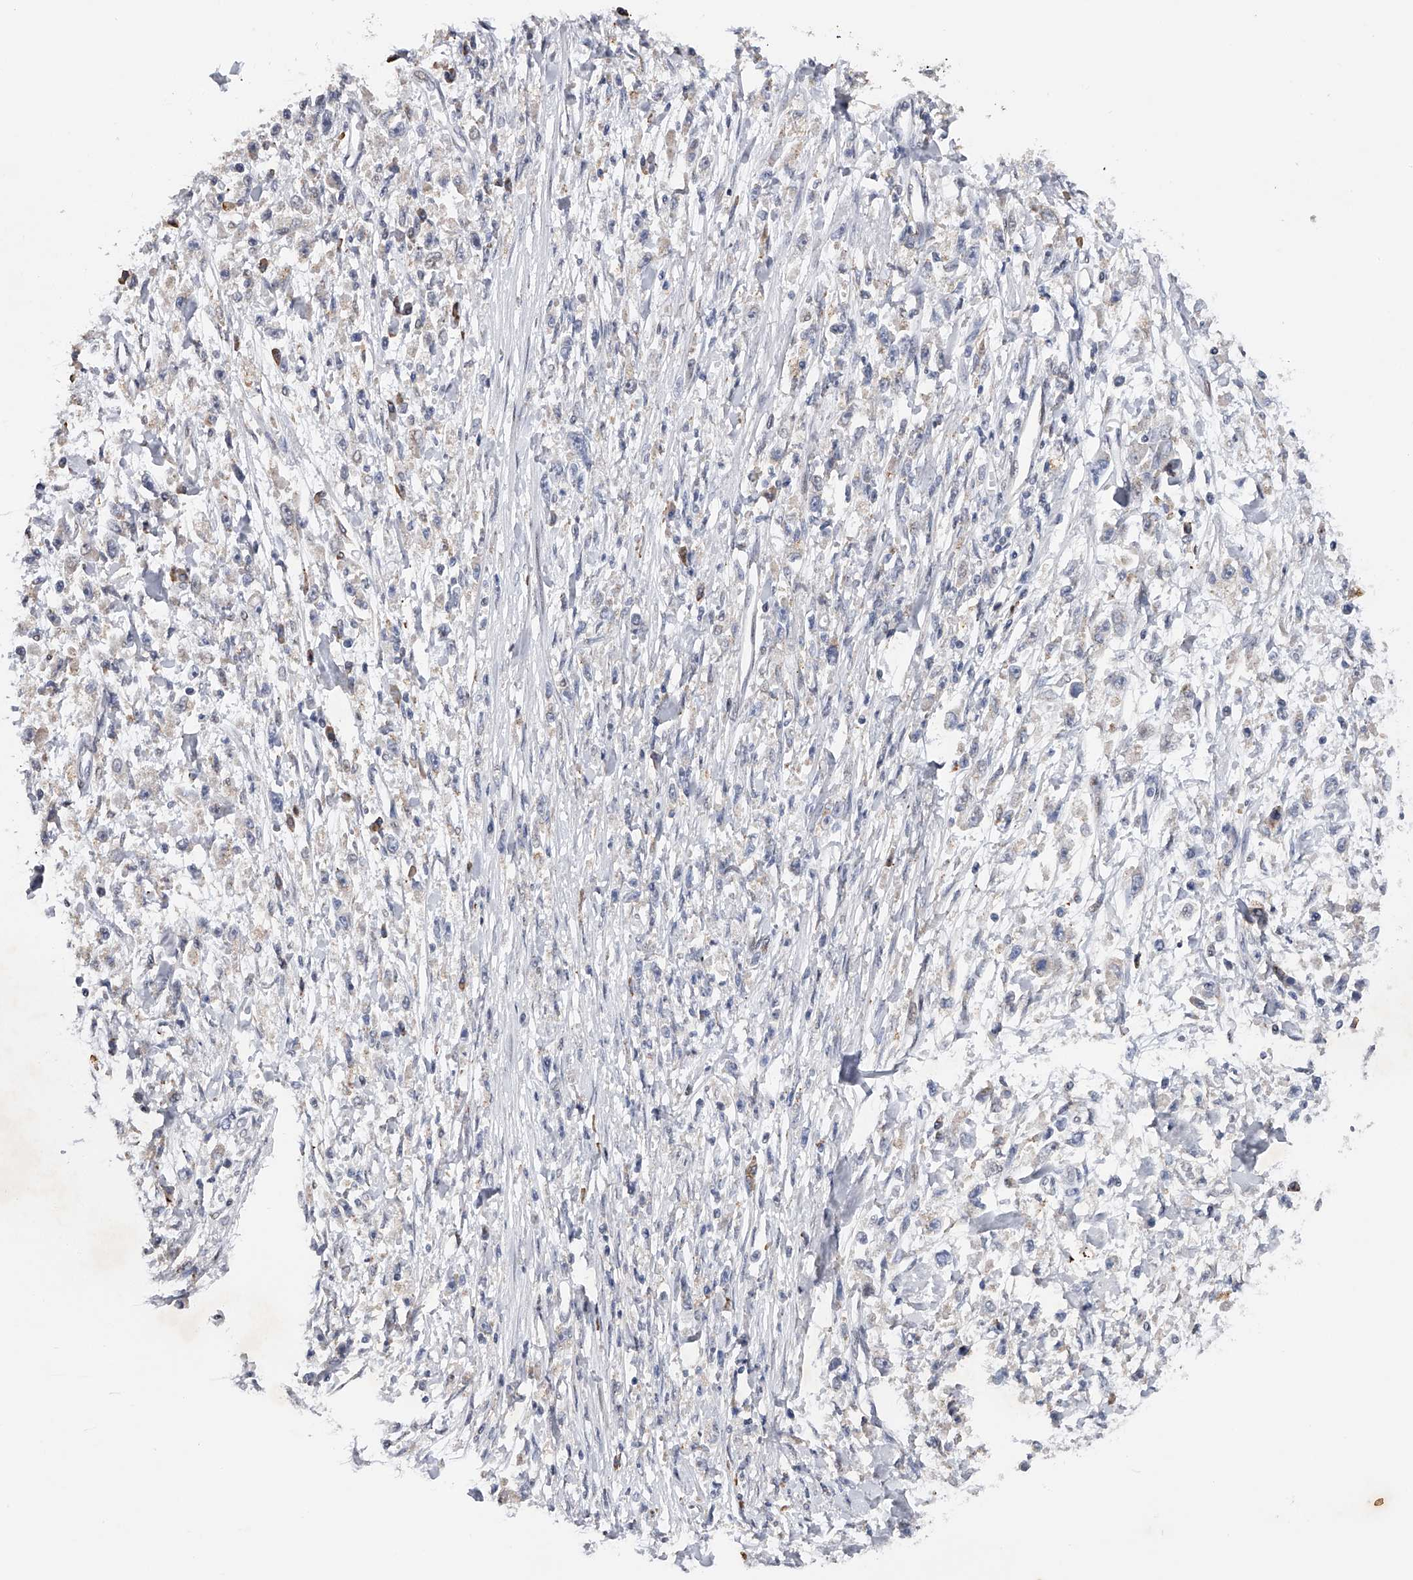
{"staining": {"intensity": "negative", "quantity": "none", "location": "none"}, "tissue": "stomach cancer", "cell_type": "Tumor cells", "image_type": "cancer", "snomed": [{"axis": "morphology", "description": "Adenocarcinoma, NOS"}, {"axis": "topography", "description": "Stomach"}], "caption": "Immunohistochemical staining of human stomach adenocarcinoma displays no significant staining in tumor cells. (IHC, brightfield microscopy, high magnification).", "gene": "RWDD2A", "patient": {"sex": "female", "age": 59}}